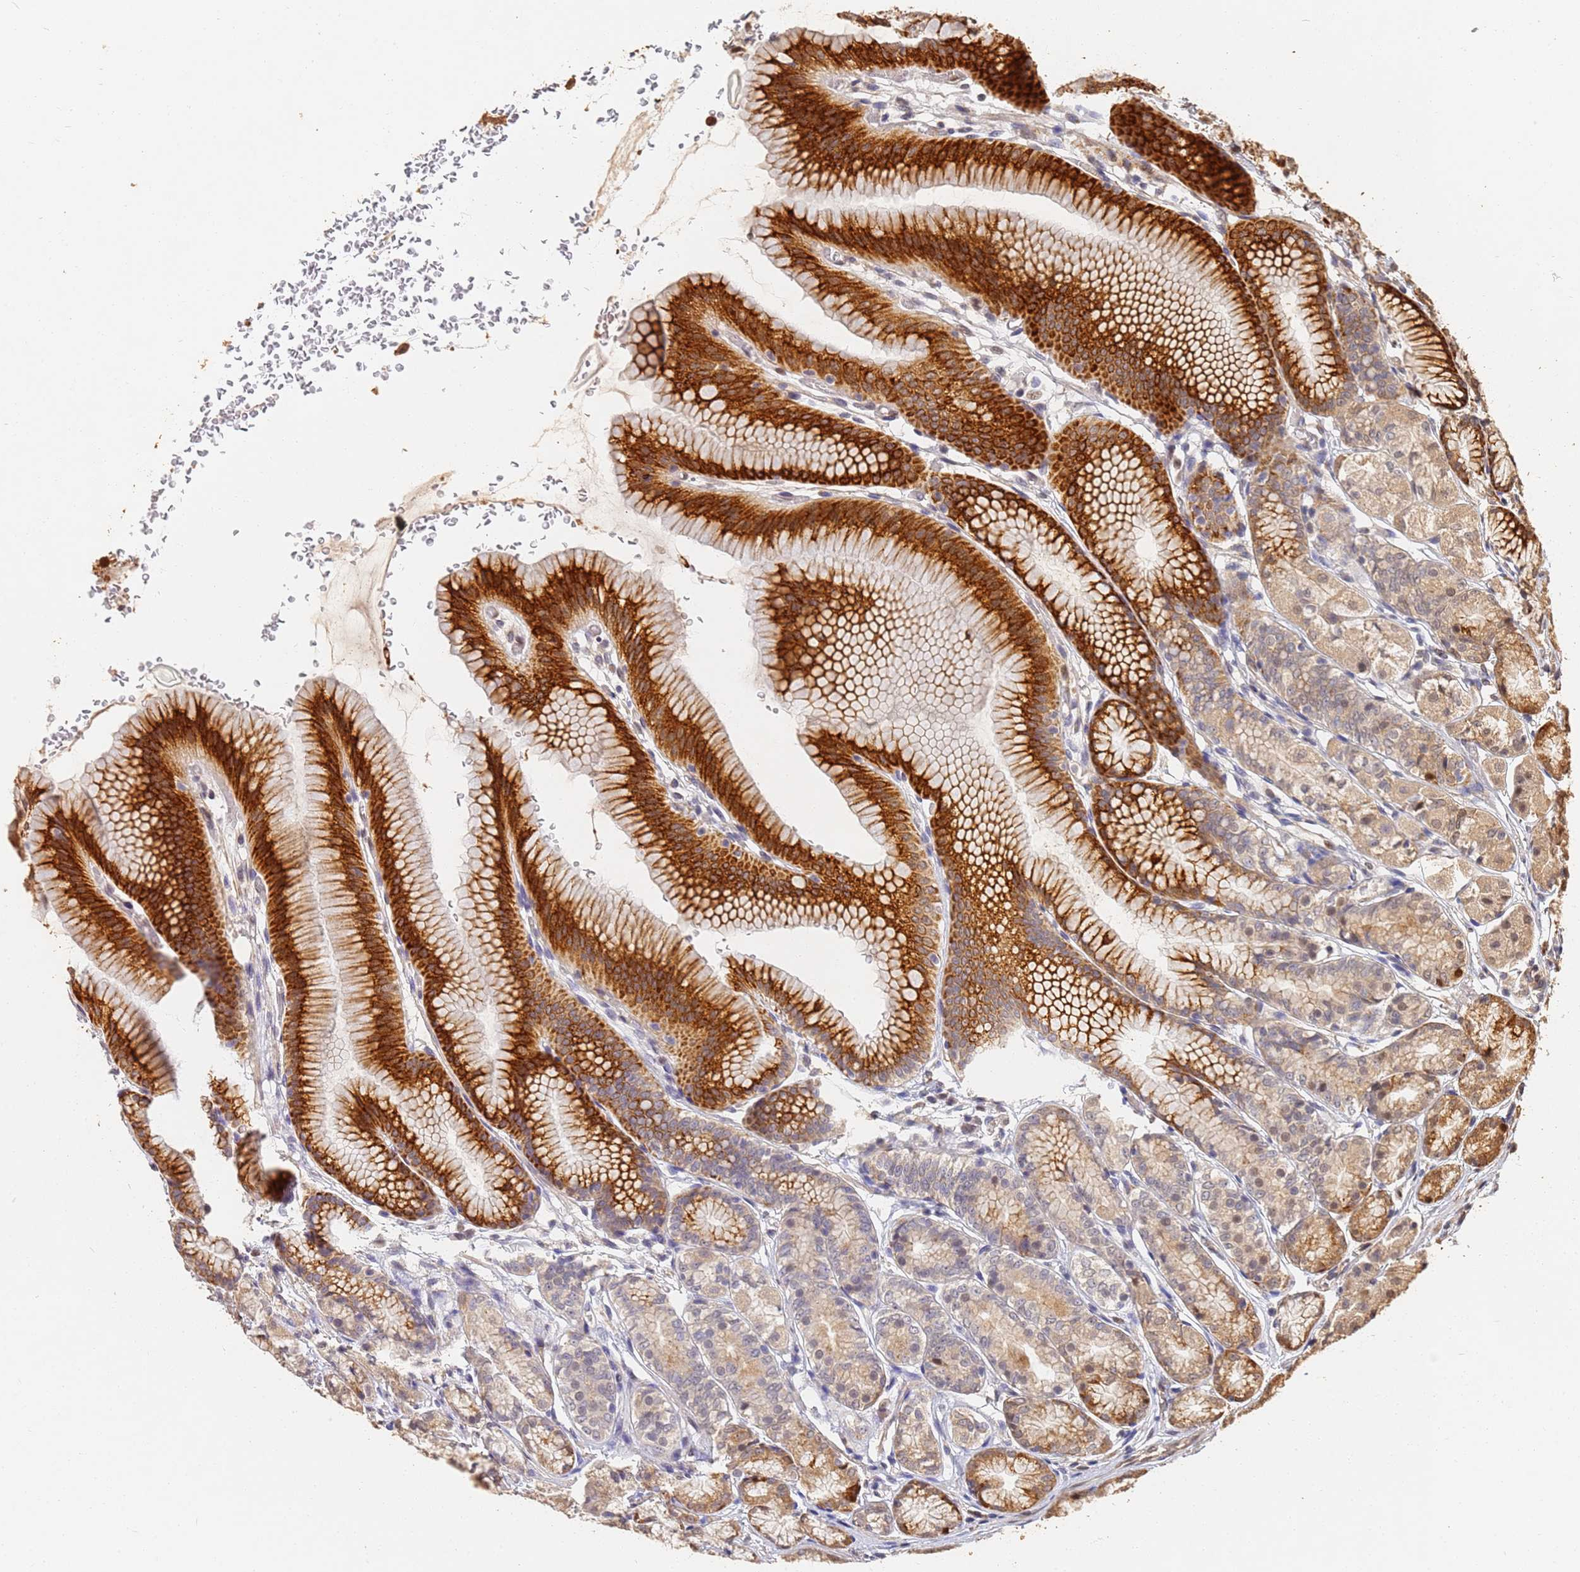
{"staining": {"intensity": "strong", "quantity": "25%-75%", "location": "cytoplasmic/membranous,nuclear"}, "tissue": "stomach", "cell_type": "Glandular cells", "image_type": "normal", "snomed": [{"axis": "morphology", "description": "Normal tissue, NOS"}, {"axis": "morphology", "description": "Adenocarcinoma, NOS"}, {"axis": "morphology", "description": "Adenocarcinoma, High grade"}, {"axis": "topography", "description": "Stomach, upper"}, {"axis": "topography", "description": "Stomach"}], "caption": "Immunohistochemical staining of normal human stomach displays 25%-75% levels of strong cytoplasmic/membranous,nuclear protein expression in approximately 25%-75% of glandular cells. (IHC, brightfield microscopy, high magnification).", "gene": "JAK2", "patient": {"sex": "female", "age": 65}}